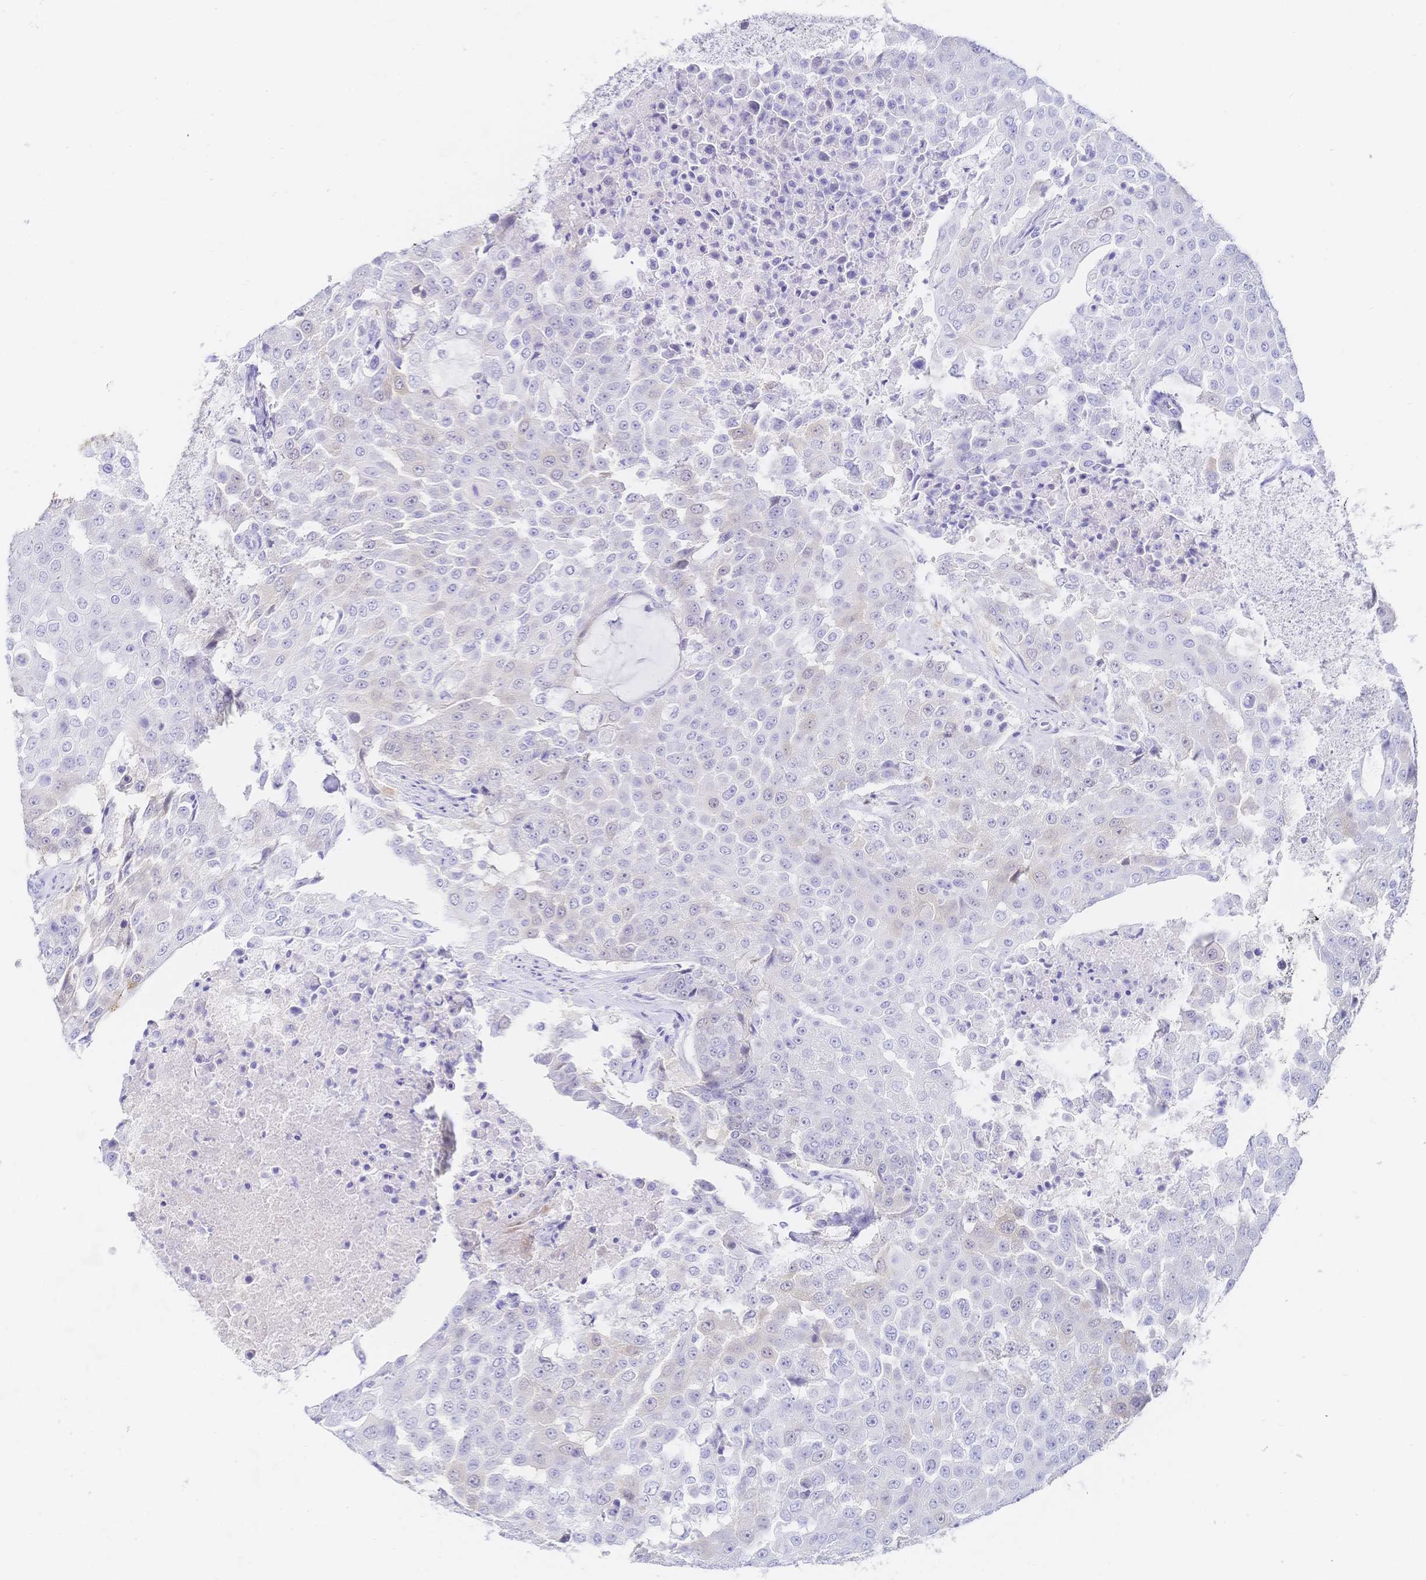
{"staining": {"intensity": "negative", "quantity": "none", "location": "none"}, "tissue": "urothelial cancer", "cell_type": "Tumor cells", "image_type": "cancer", "snomed": [{"axis": "morphology", "description": "Urothelial carcinoma, High grade"}, {"axis": "topography", "description": "Urinary bladder"}], "caption": "Urothelial carcinoma (high-grade) stained for a protein using IHC displays no positivity tumor cells.", "gene": "RRM1", "patient": {"sex": "female", "age": 63}}